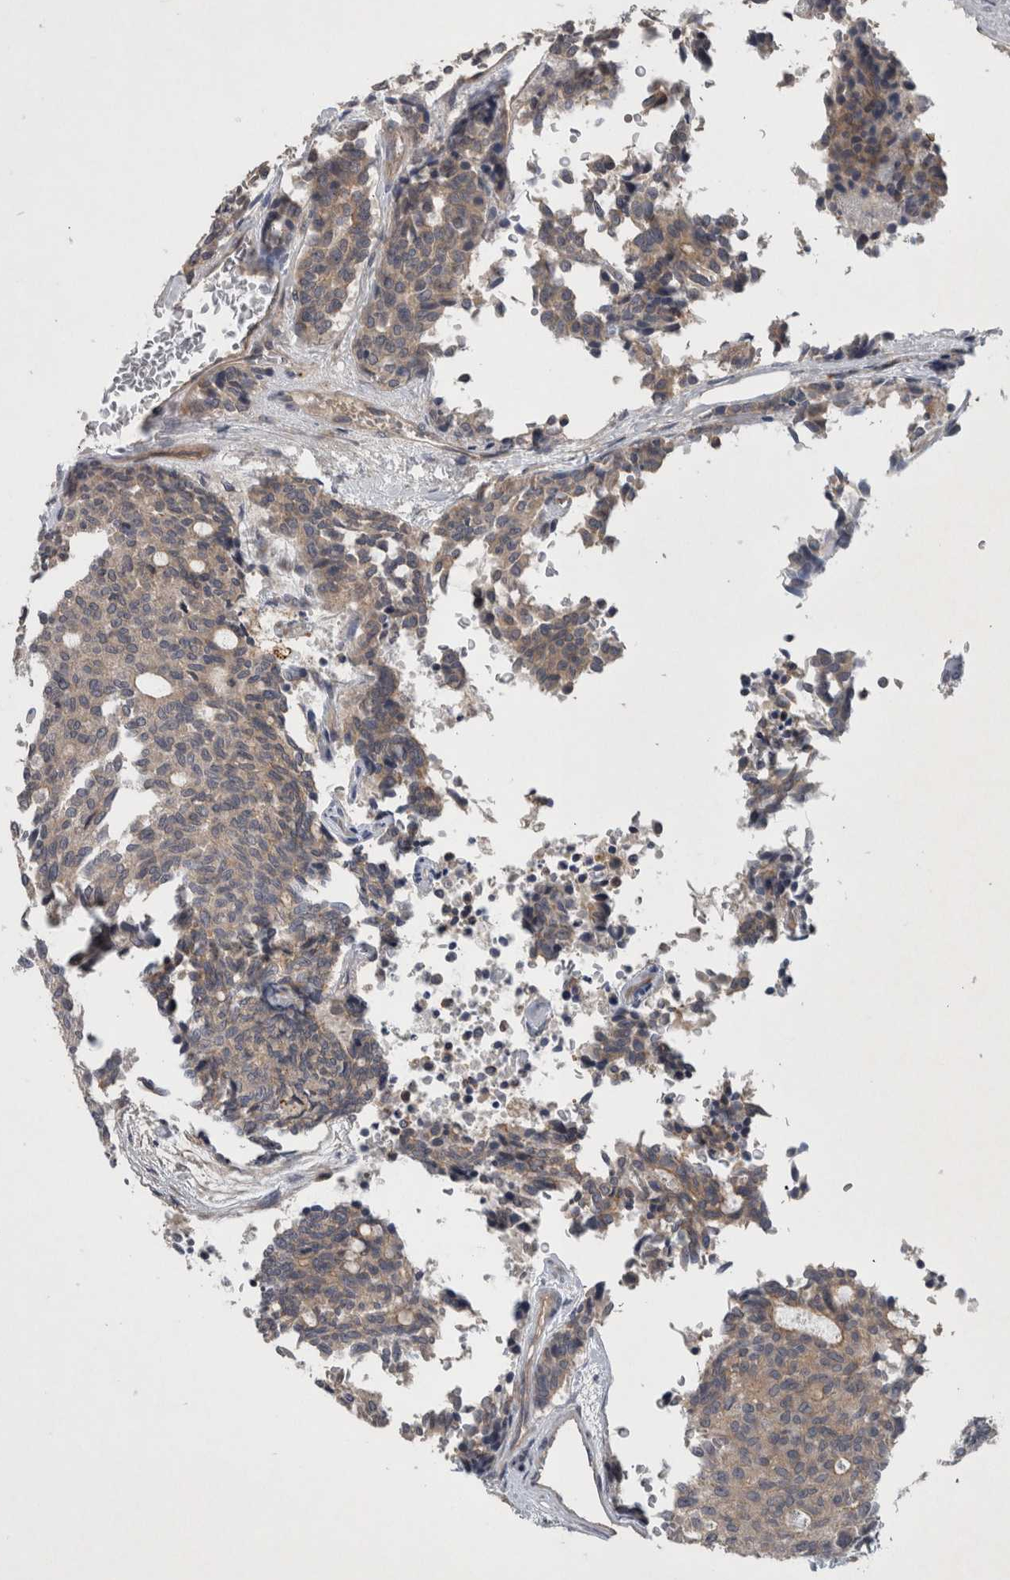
{"staining": {"intensity": "weak", "quantity": "<25%", "location": "cytoplasmic/membranous"}, "tissue": "carcinoid", "cell_type": "Tumor cells", "image_type": "cancer", "snomed": [{"axis": "morphology", "description": "Carcinoid, malignant, NOS"}, {"axis": "topography", "description": "Pancreas"}], "caption": "An image of human malignant carcinoid is negative for staining in tumor cells. (Immunohistochemistry, brightfield microscopy, high magnification).", "gene": "SCARA5", "patient": {"sex": "female", "age": 54}}